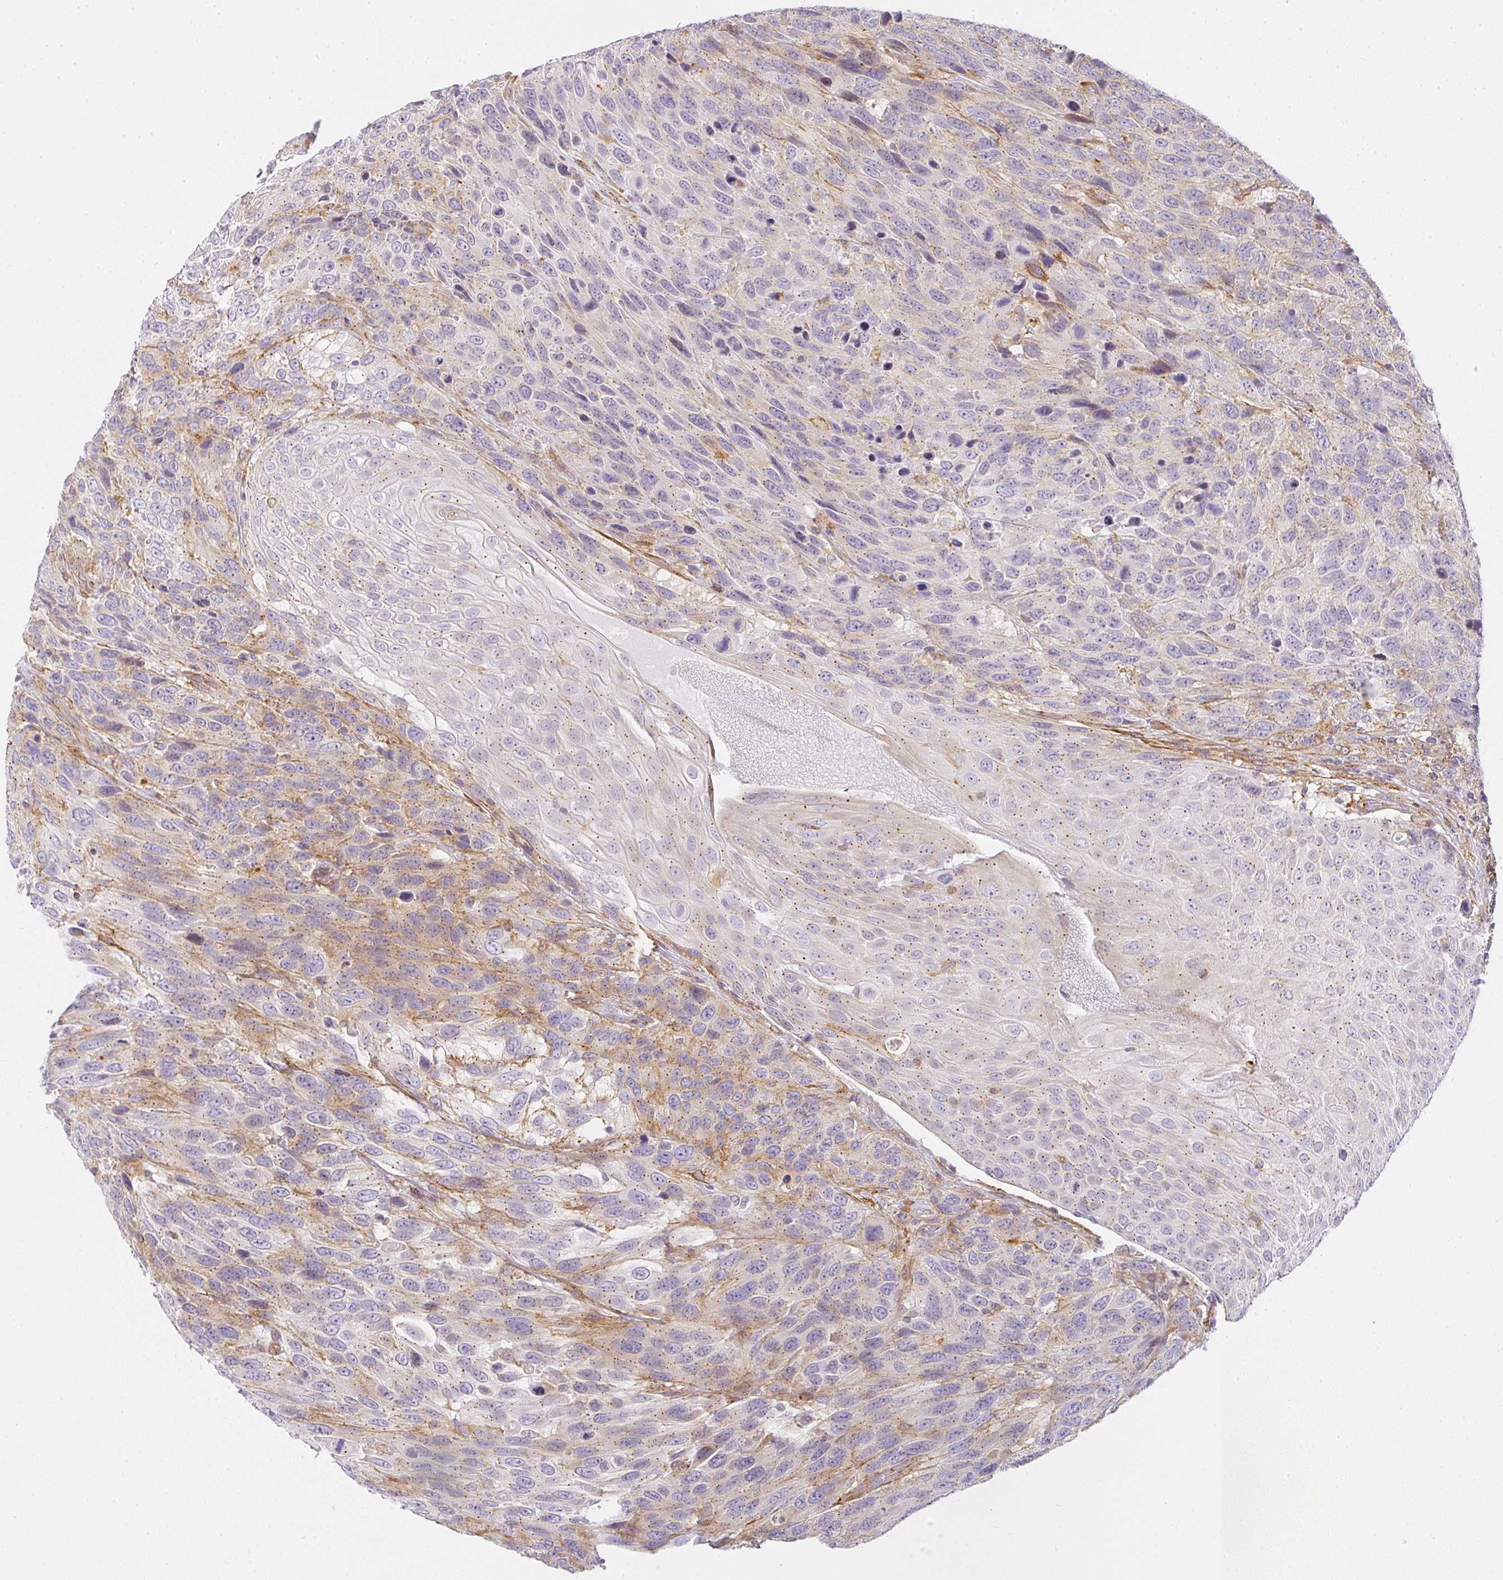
{"staining": {"intensity": "weak", "quantity": "25%-75%", "location": "cytoplasmic/membranous"}, "tissue": "urothelial cancer", "cell_type": "Tumor cells", "image_type": "cancer", "snomed": [{"axis": "morphology", "description": "Urothelial carcinoma, High grade"}, {"axis": "topography", "description": "Urinary bladder"}], "caption": "IHC micrograph of neoplastic tissue: human high-grade urothelial carcinoma stained using IHC displays low levels of weak protein expression localized specifically in the cytoplasmic/membranous of tumor cells, appearing as a cytoplasmic/membranous brown color.", "gene": "SULF1", "patient": {"sex": "female", "age": 70}}